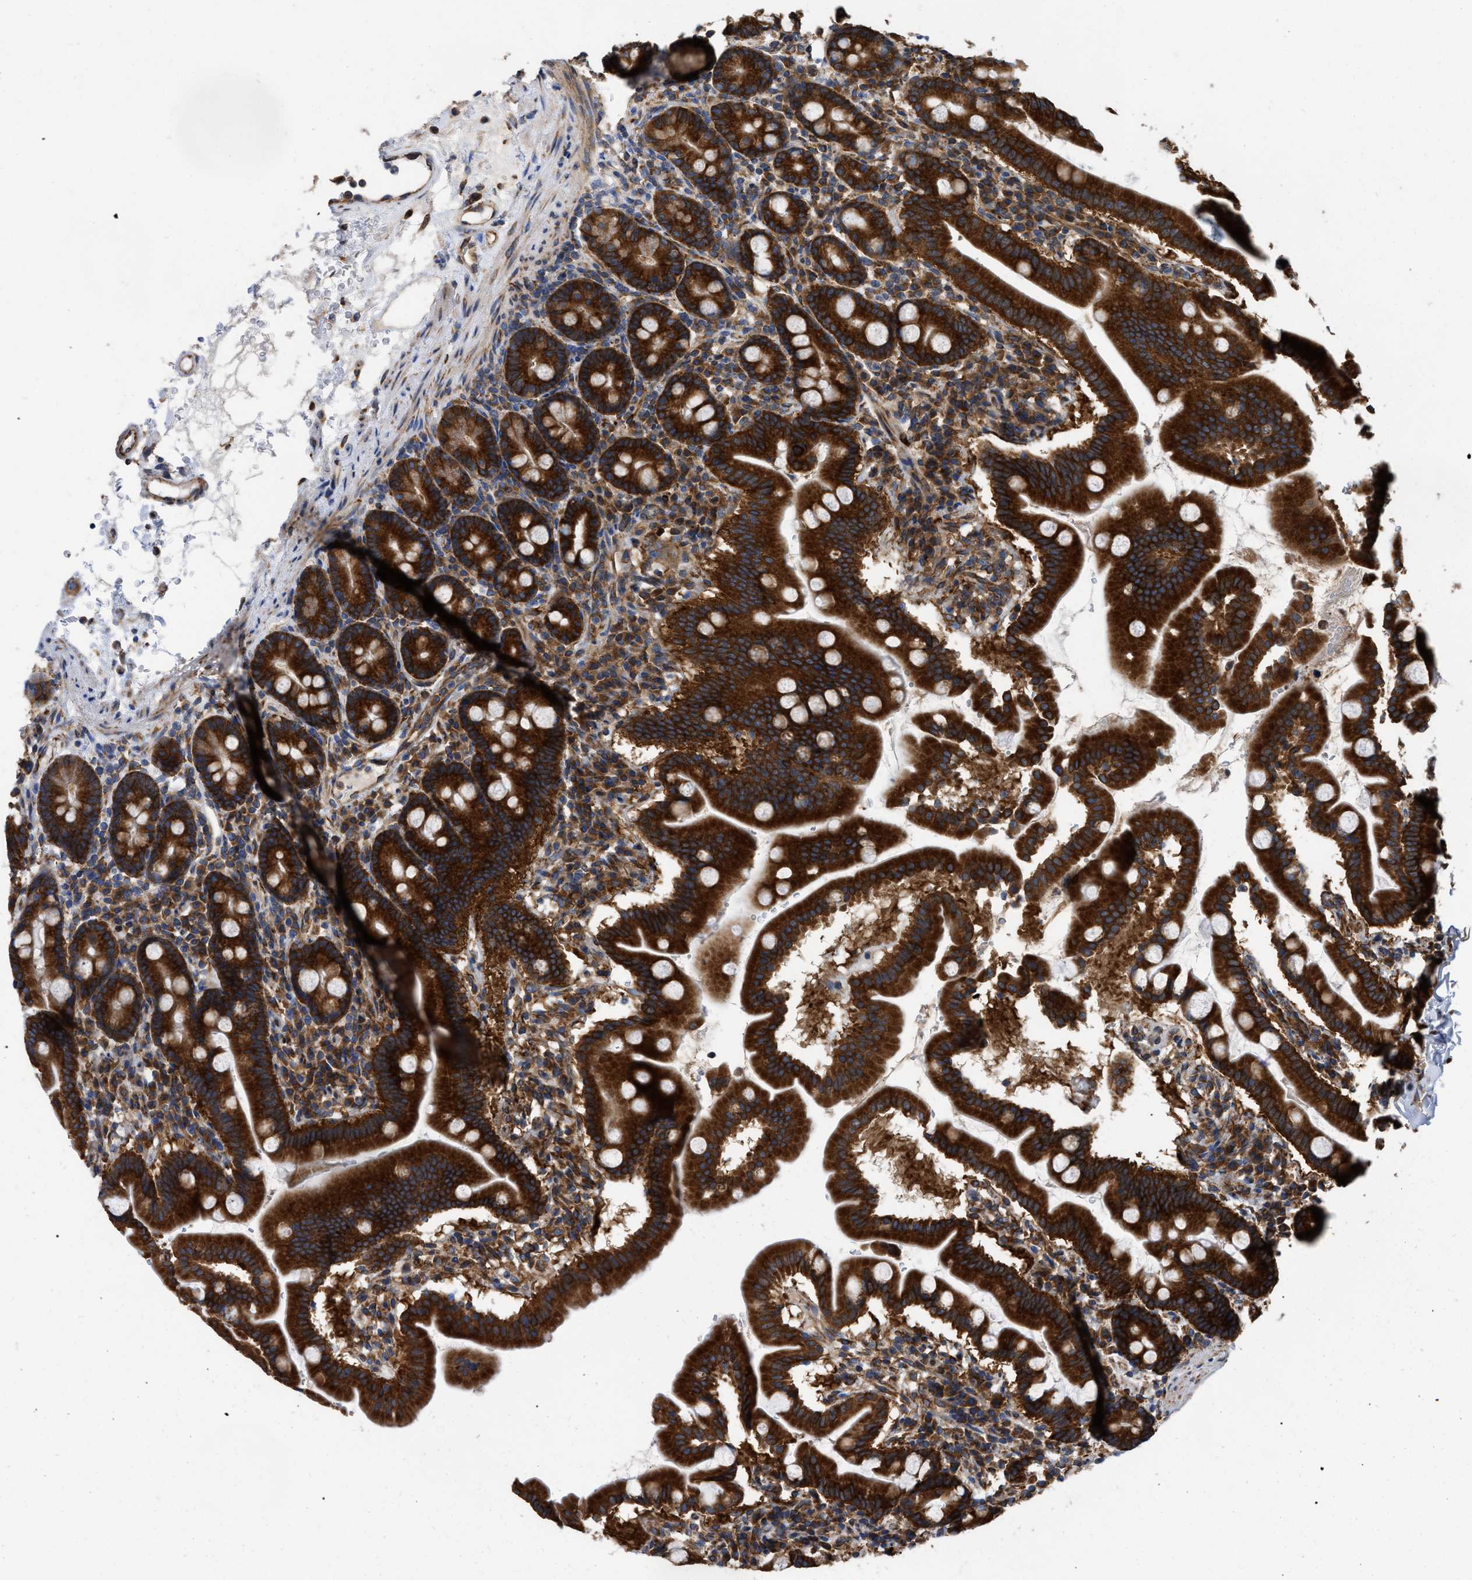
{"staining": {"intensity": "strong", "quantity": ">75%", "location": "cytoplasmic/membranous"}, "tissue": "duodenum", "cell_type": "Glandular cells", "image_type": "normal", "snomed": [{"axis": "morphology", "description": "Normal tissue, NOS"}, {"axis": "topography", "description": "Duodenum"}], "caption": "A brown stain highlights strong cytoplasmic/membranous staining of a protein in glandular cells of unremarkable human duodenum.", "gene": "FAM120A", "patient": {"sex": "male", "age": 50}}